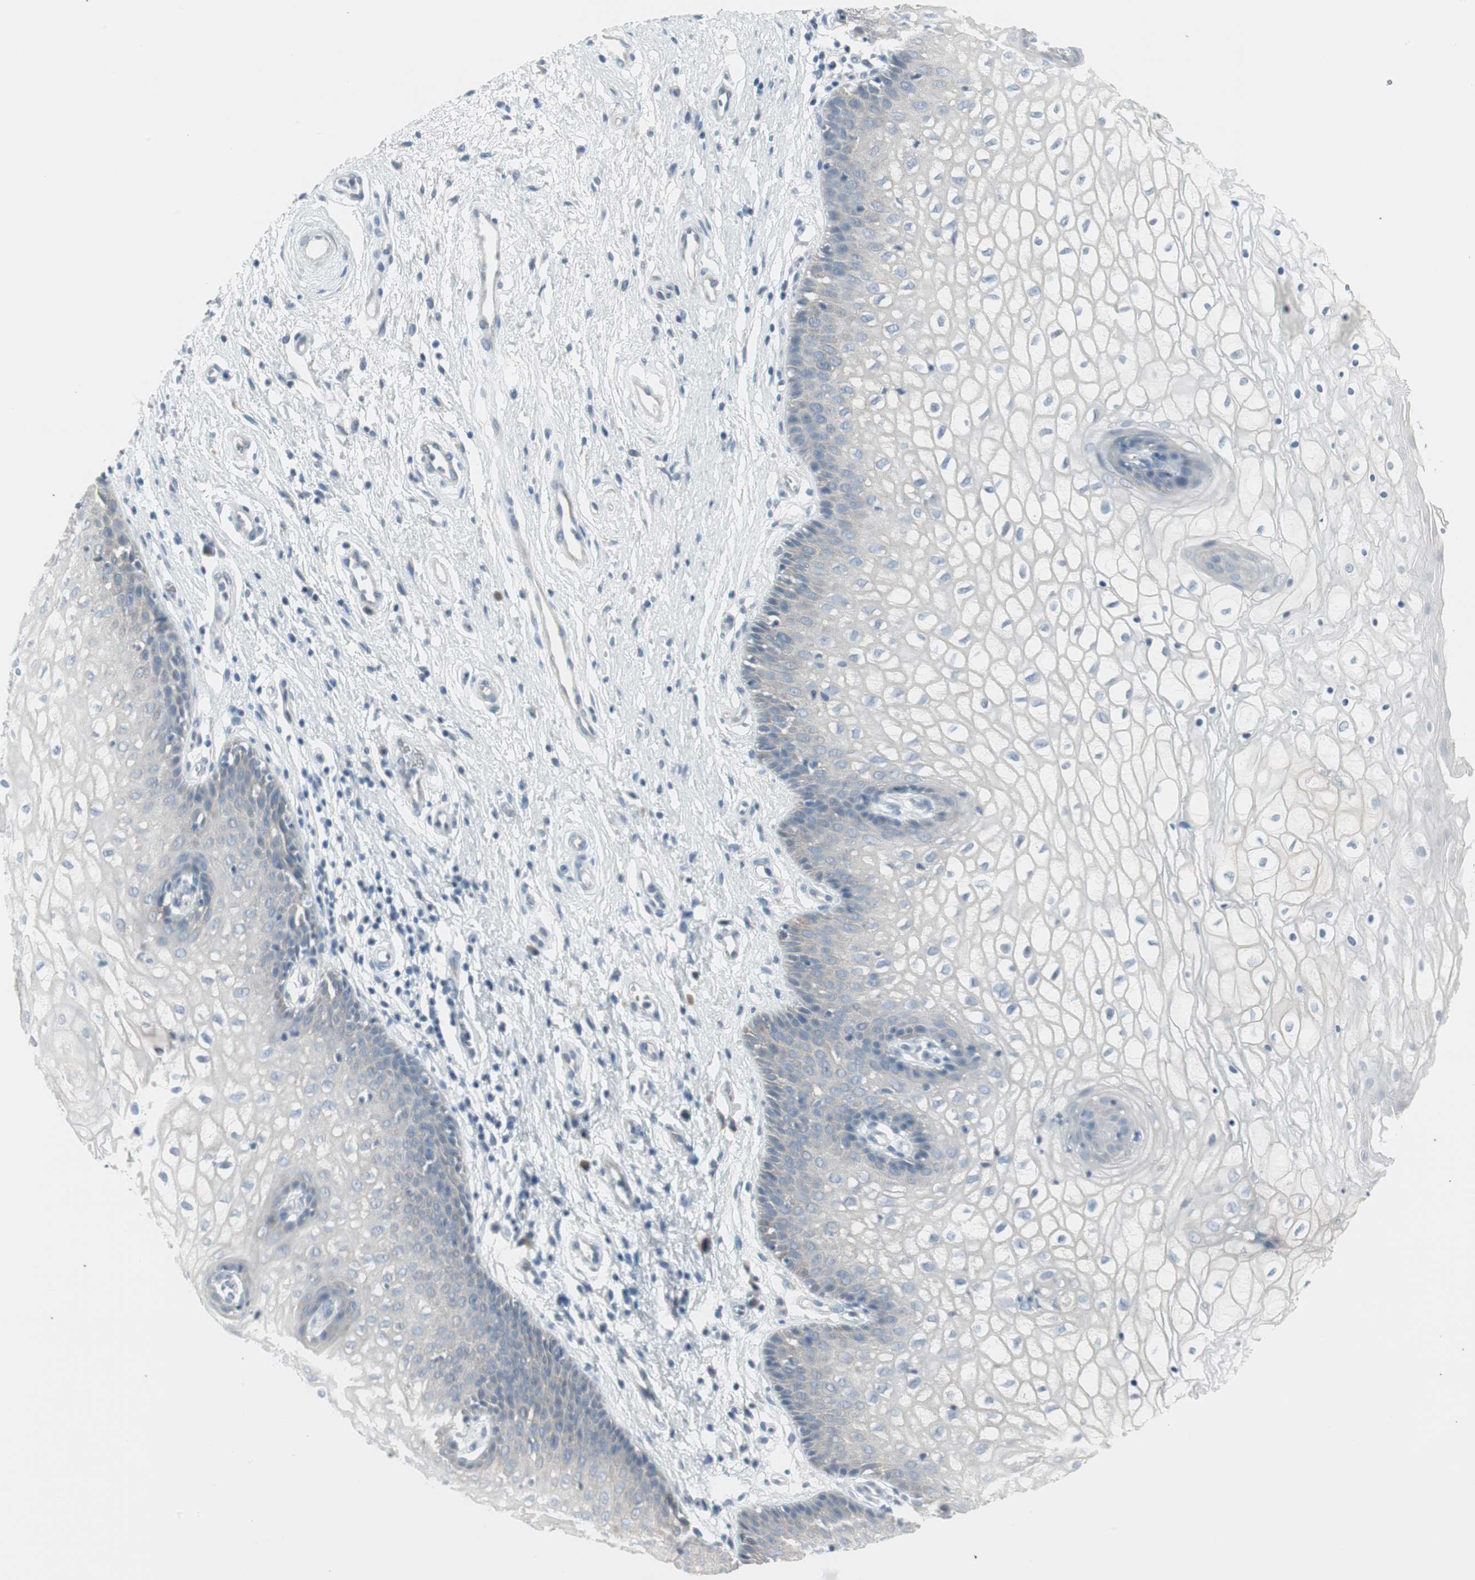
{"staining": {"intensity": "negative", "quantity": "none", "location": "none"}, "tissue": "vagina", "cell_type": "Squamous epithelial cells", "image_type": "normal", "snomed": [{"axis": "morphology", "description": "Normal tissue, NOS"}, {"axis": "topography", "description": "Vagina"}], "caption": "An immunohistochemistry (IHC) photomicrograph of unremarkable vagina is shown. There is no staining in squamous epithelial cells of vagina.", "gene": "AGR2", "patient": {"sex": "female", "age": 34}}